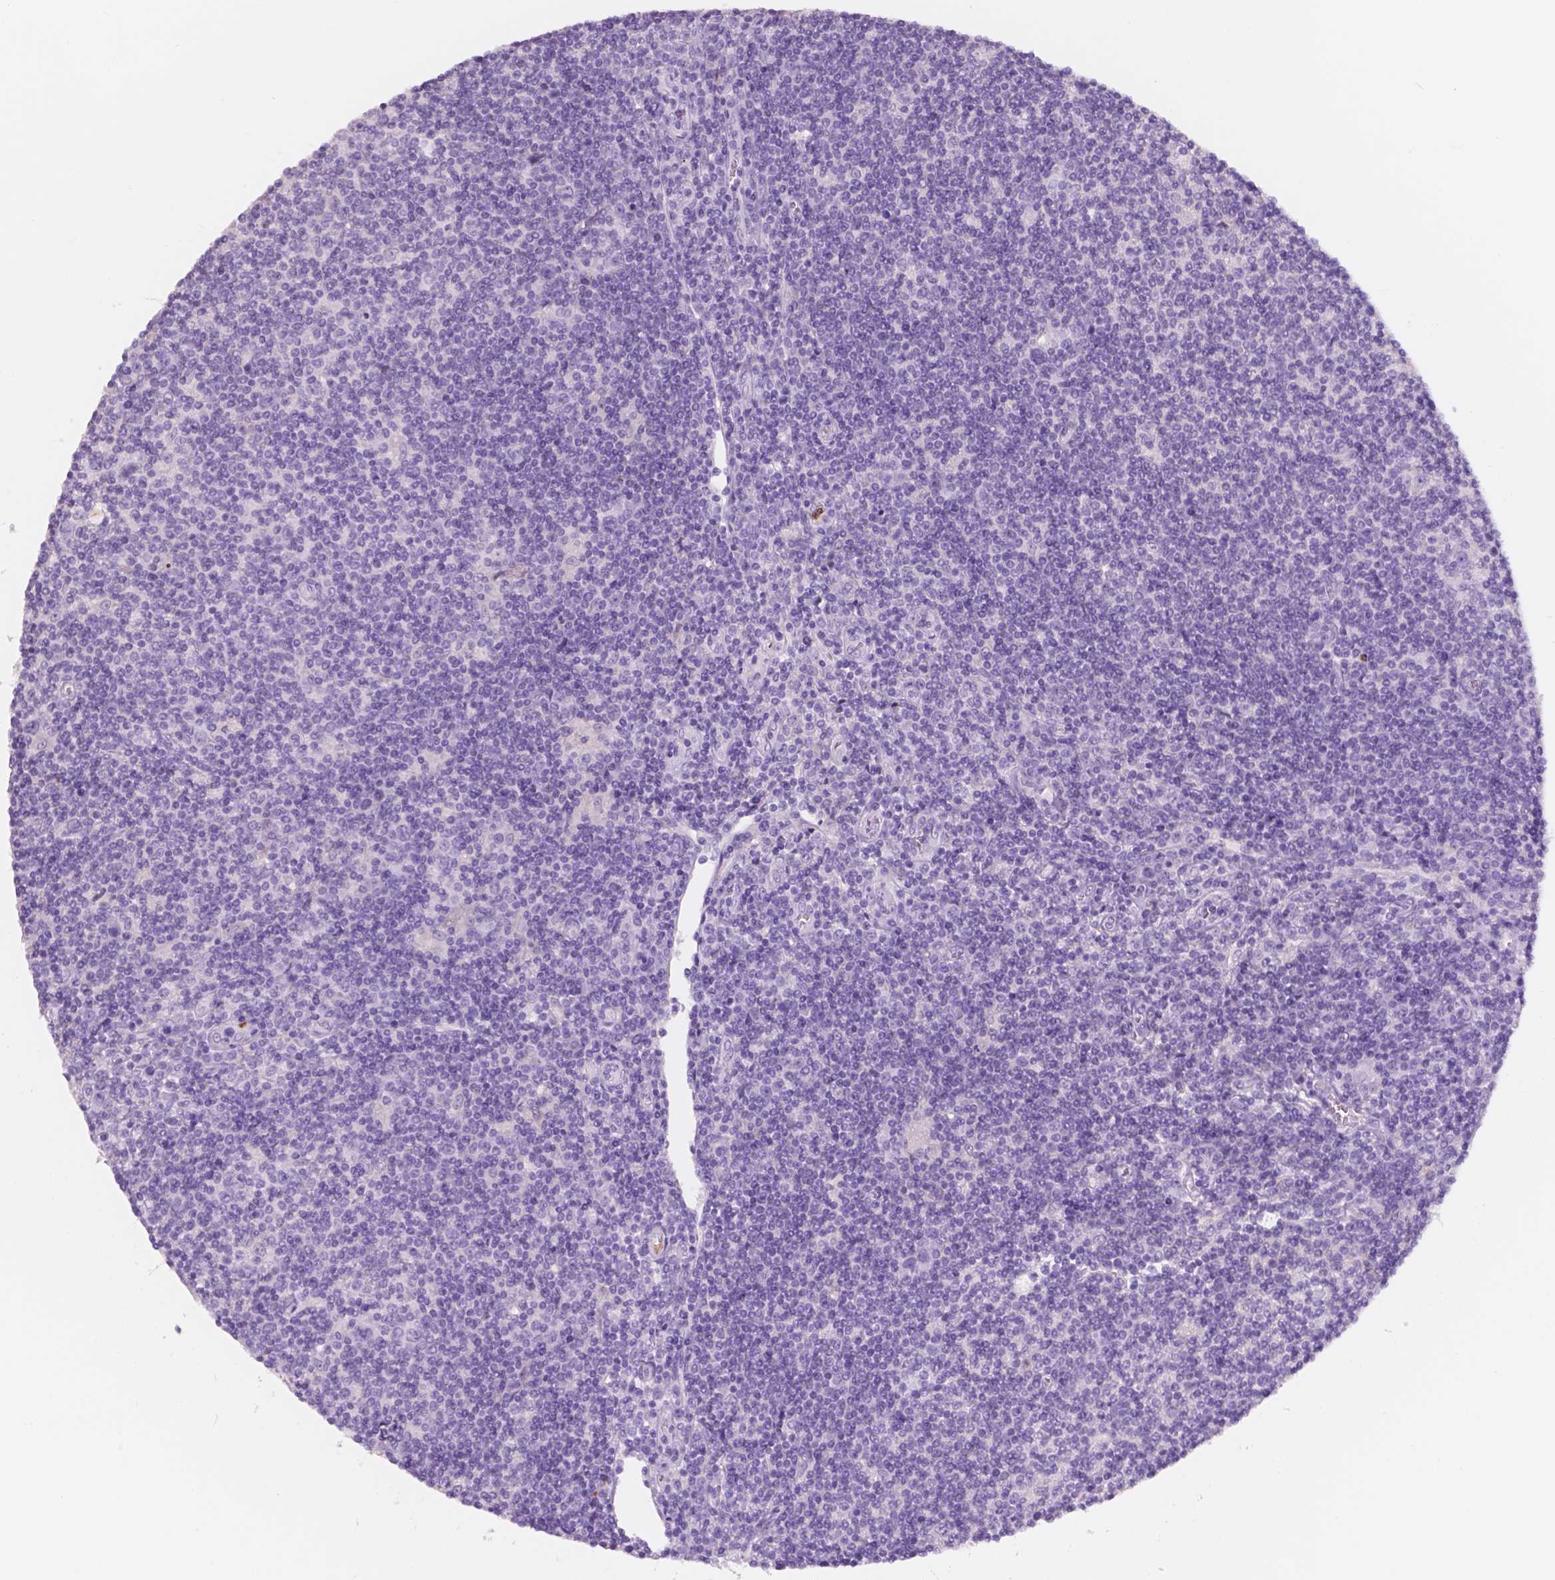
{"staining": {"intensity": "negative", "quantity": "none", "location": "none"}, "tissue": "lymphoma", "cell_type": "Tumor cells", "image_type": "cancer", "snomed": [{"axis": "morphology", "description": "Hodgkin's disease, NOS"}, {"axis": "topography", "description": "Lymph node"}], "caption": "IHC image of neoplastic tissue: human Hodgkin's disease stained with DAB demonstrates no significant protein expression in tumor cells.", "gene": "CUZD1", "patient": {"sex": "male", "age": 40}}